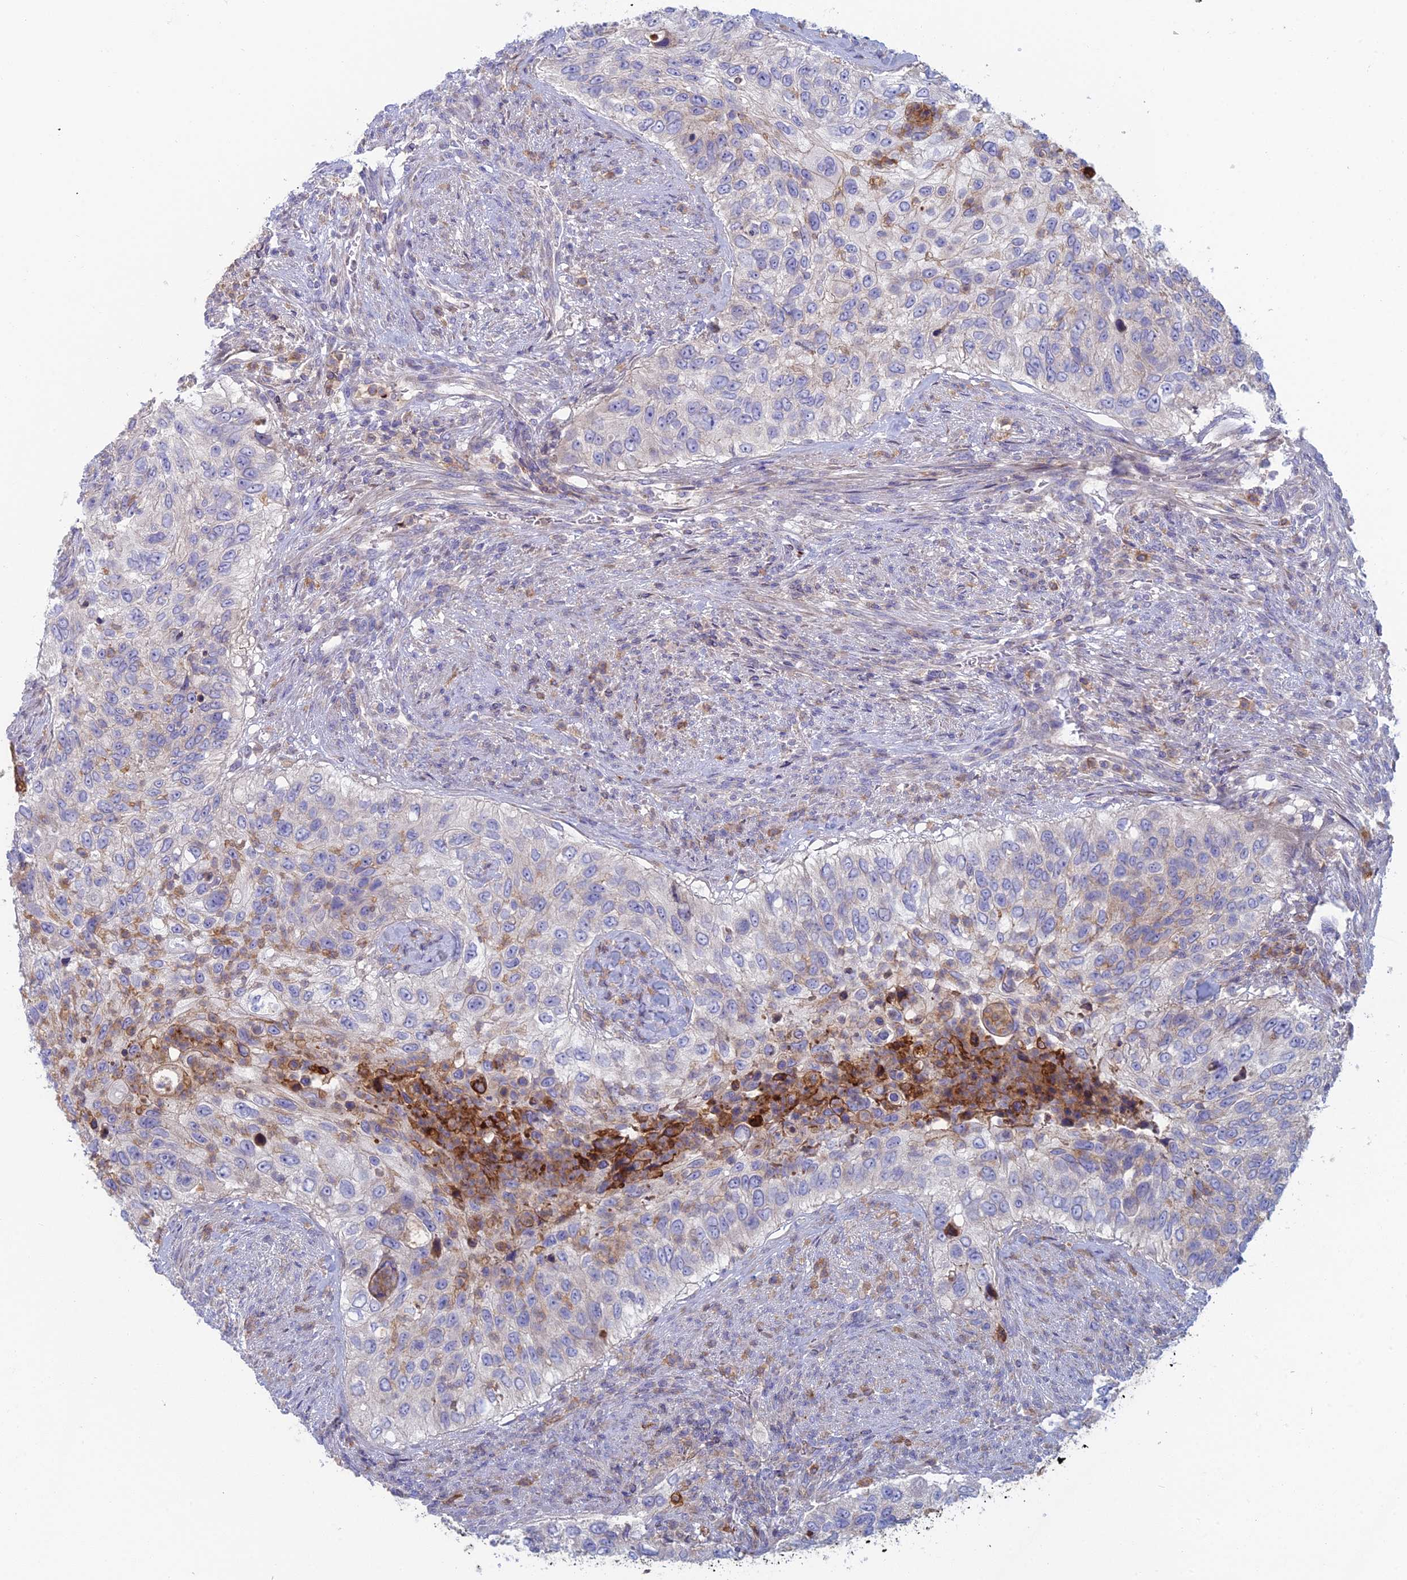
{"staining": {"intensity": "negative", "quantity": "none", "location": "none"}, "tissue": "urothelial cancer", "cell_type": "Tumor cells", "image_type": "cancer", "snomed": [{"axis": "morphology", "description": "Urothelial carcinoma, High grade"}, {"axis": "topography", "description": "Urinary bladder"}], "caption": "DAB (3,3'-diaminobenzidine) immunohistochemical staining of urothelial cancer exhibits no significant staining in tumor cells.", "gene": "IFTAP", "patient": {"sex": "female", "age": 60}}